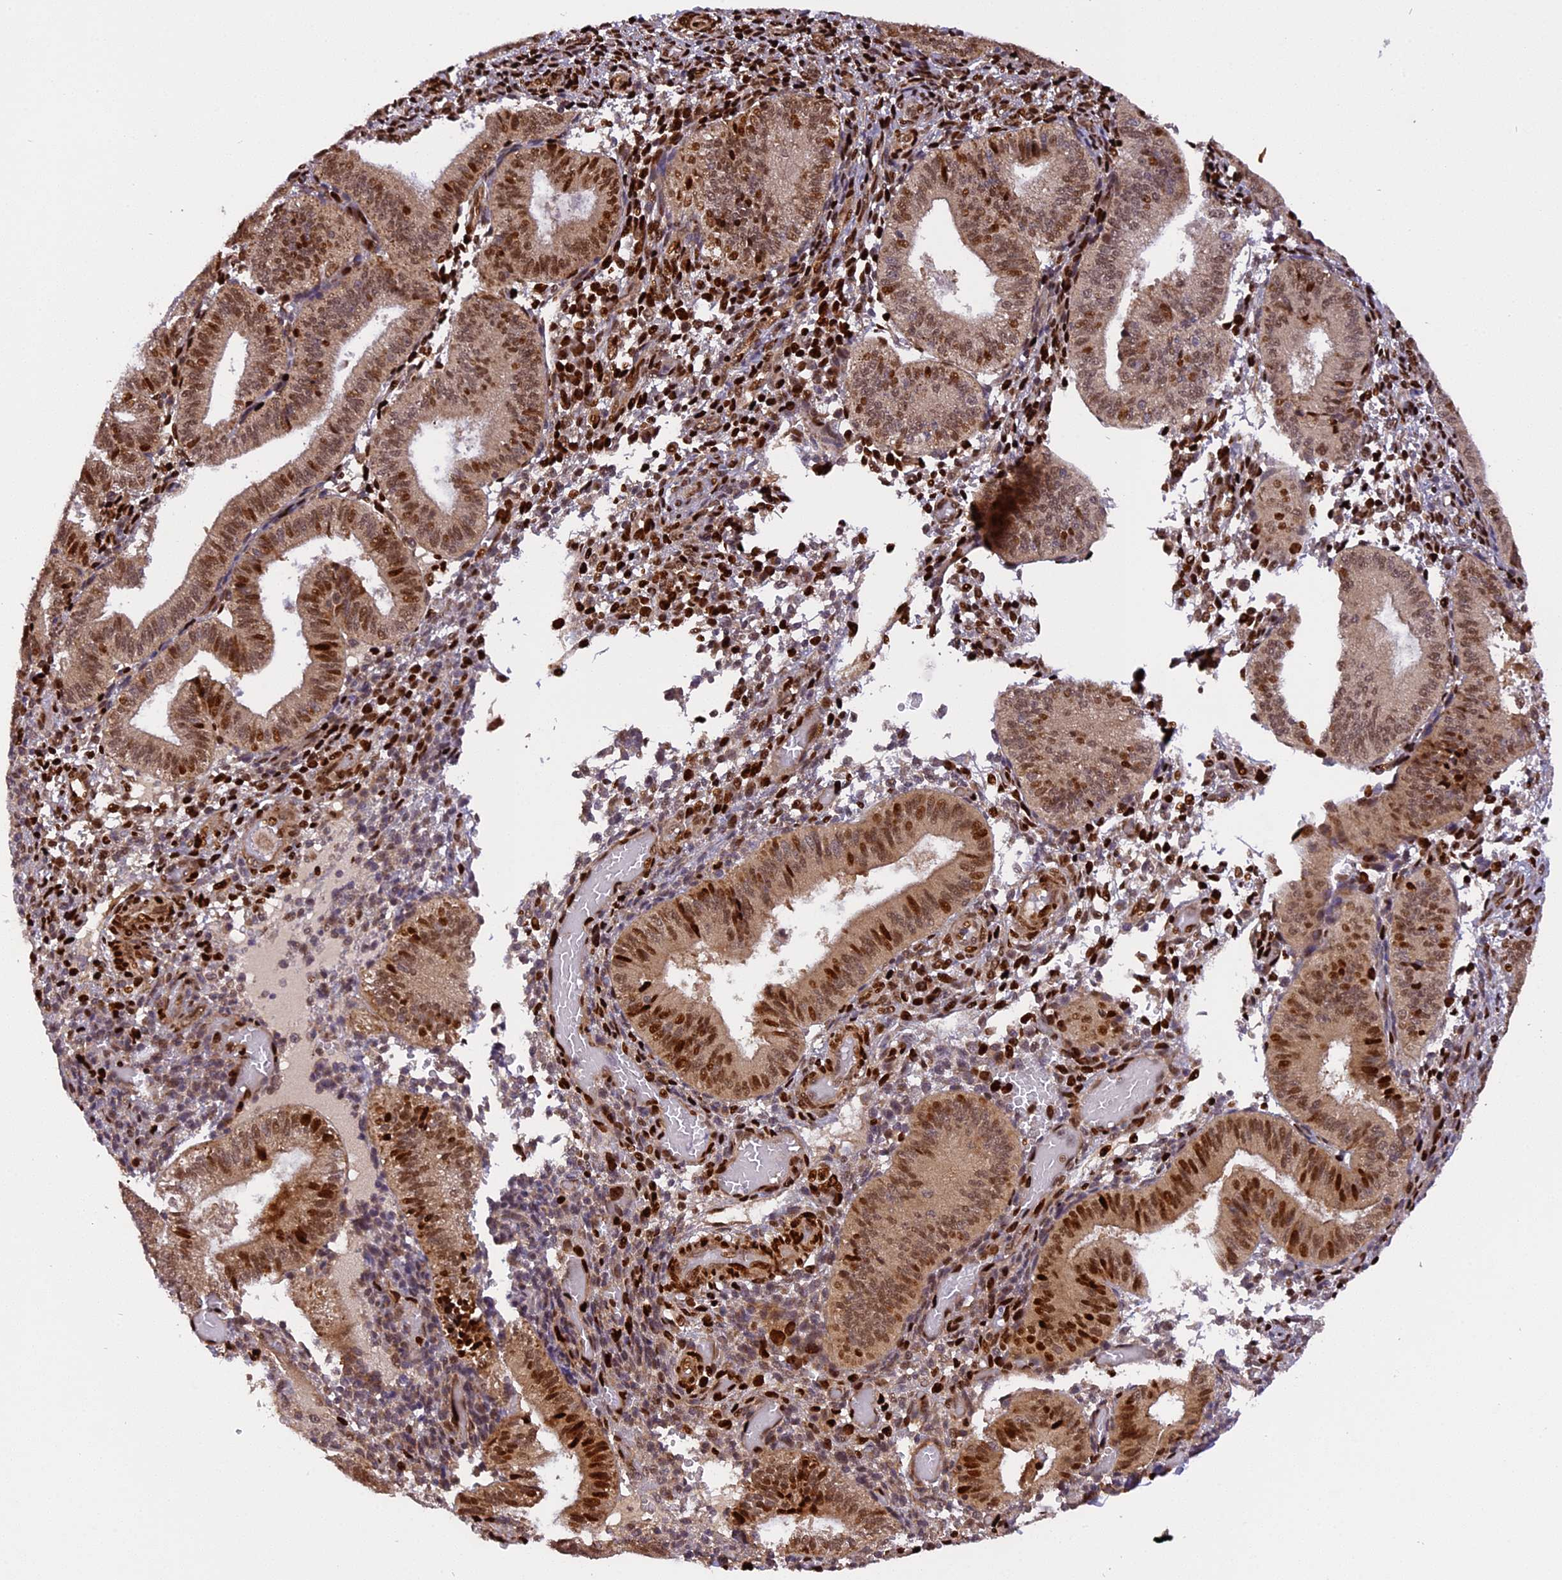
{"staining": {"intensity": "moderate", "quantity": ">75%", "location": "cytoplasmic/membranous,nuclear"}, "tissue": "endometrium", "cell_type": "Cells in endometrial stroma", "image_type": "normal", "snomed": [{"axis": "morphology", "description": "Normal tissue, NOS"}, {"axis": "topography", "description": "Endometrium"}], "caption": "Human endometrium stained with a brown dye reveals moderate cytoplasmic/membranous,nuclear positive expression in about >75% of cells in endometrial stroma.", "gene": "MICALL1", "patient": {"sex": "female", "age": 34}}